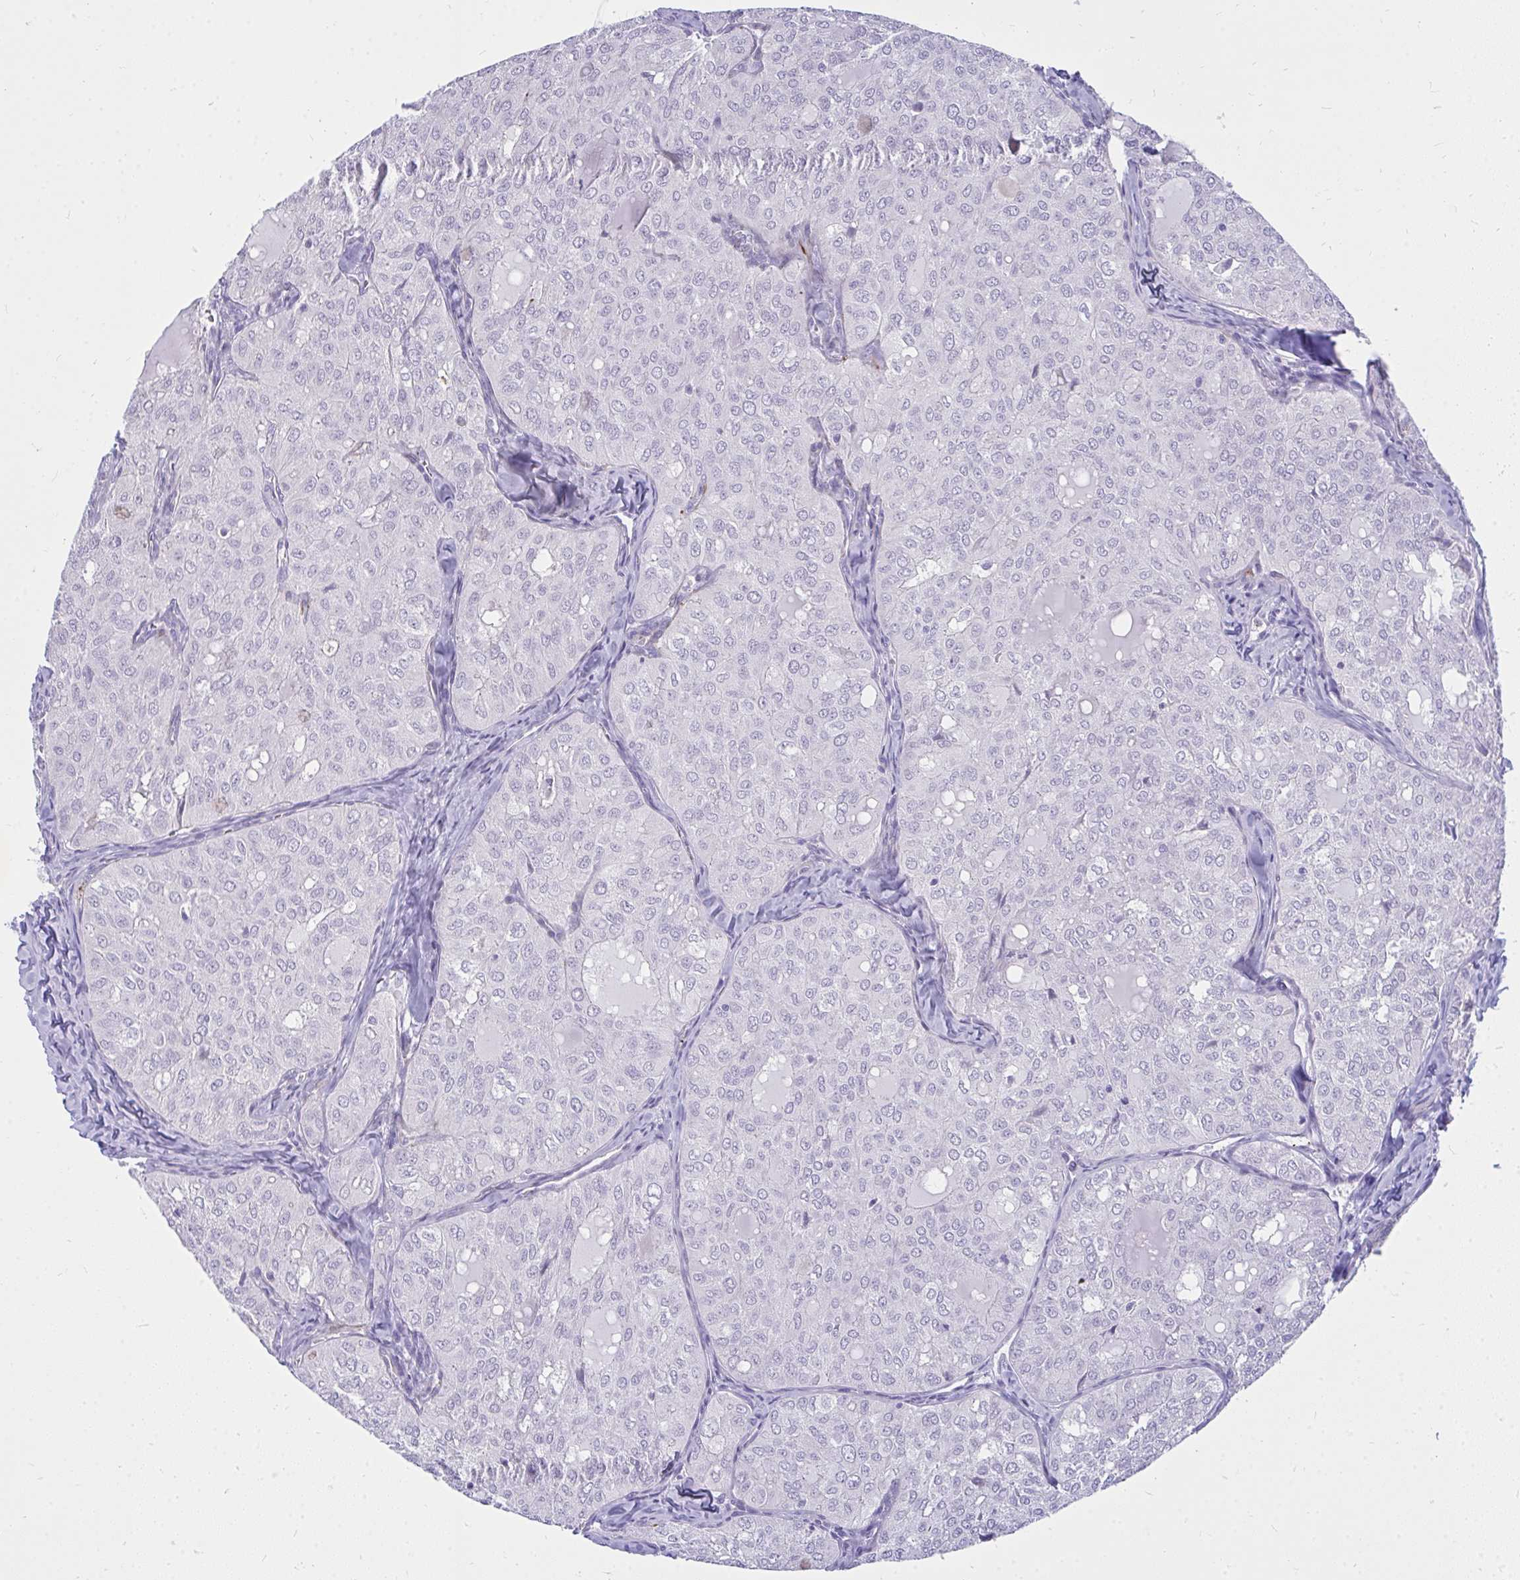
{"staining": {"intensity": "negative", "quantity": "none", "location": "none"}, "tissue": "thyroid cancer", "cell_type": "Tumor cells", "image_type": "cancer", "snomed": [{"axis": "morphology", "description": "Follicular adenoma carcinoma, NOS"}, {"axis": "topography", "description": "Thyroid gland"}], "caption": "The photomicrograph displays no staining of tumor cells in thyroid cancer (follicular adenoma carcinoma).", "gene": "TSBP1", "patient": {"sex": "male", "age": 75}}